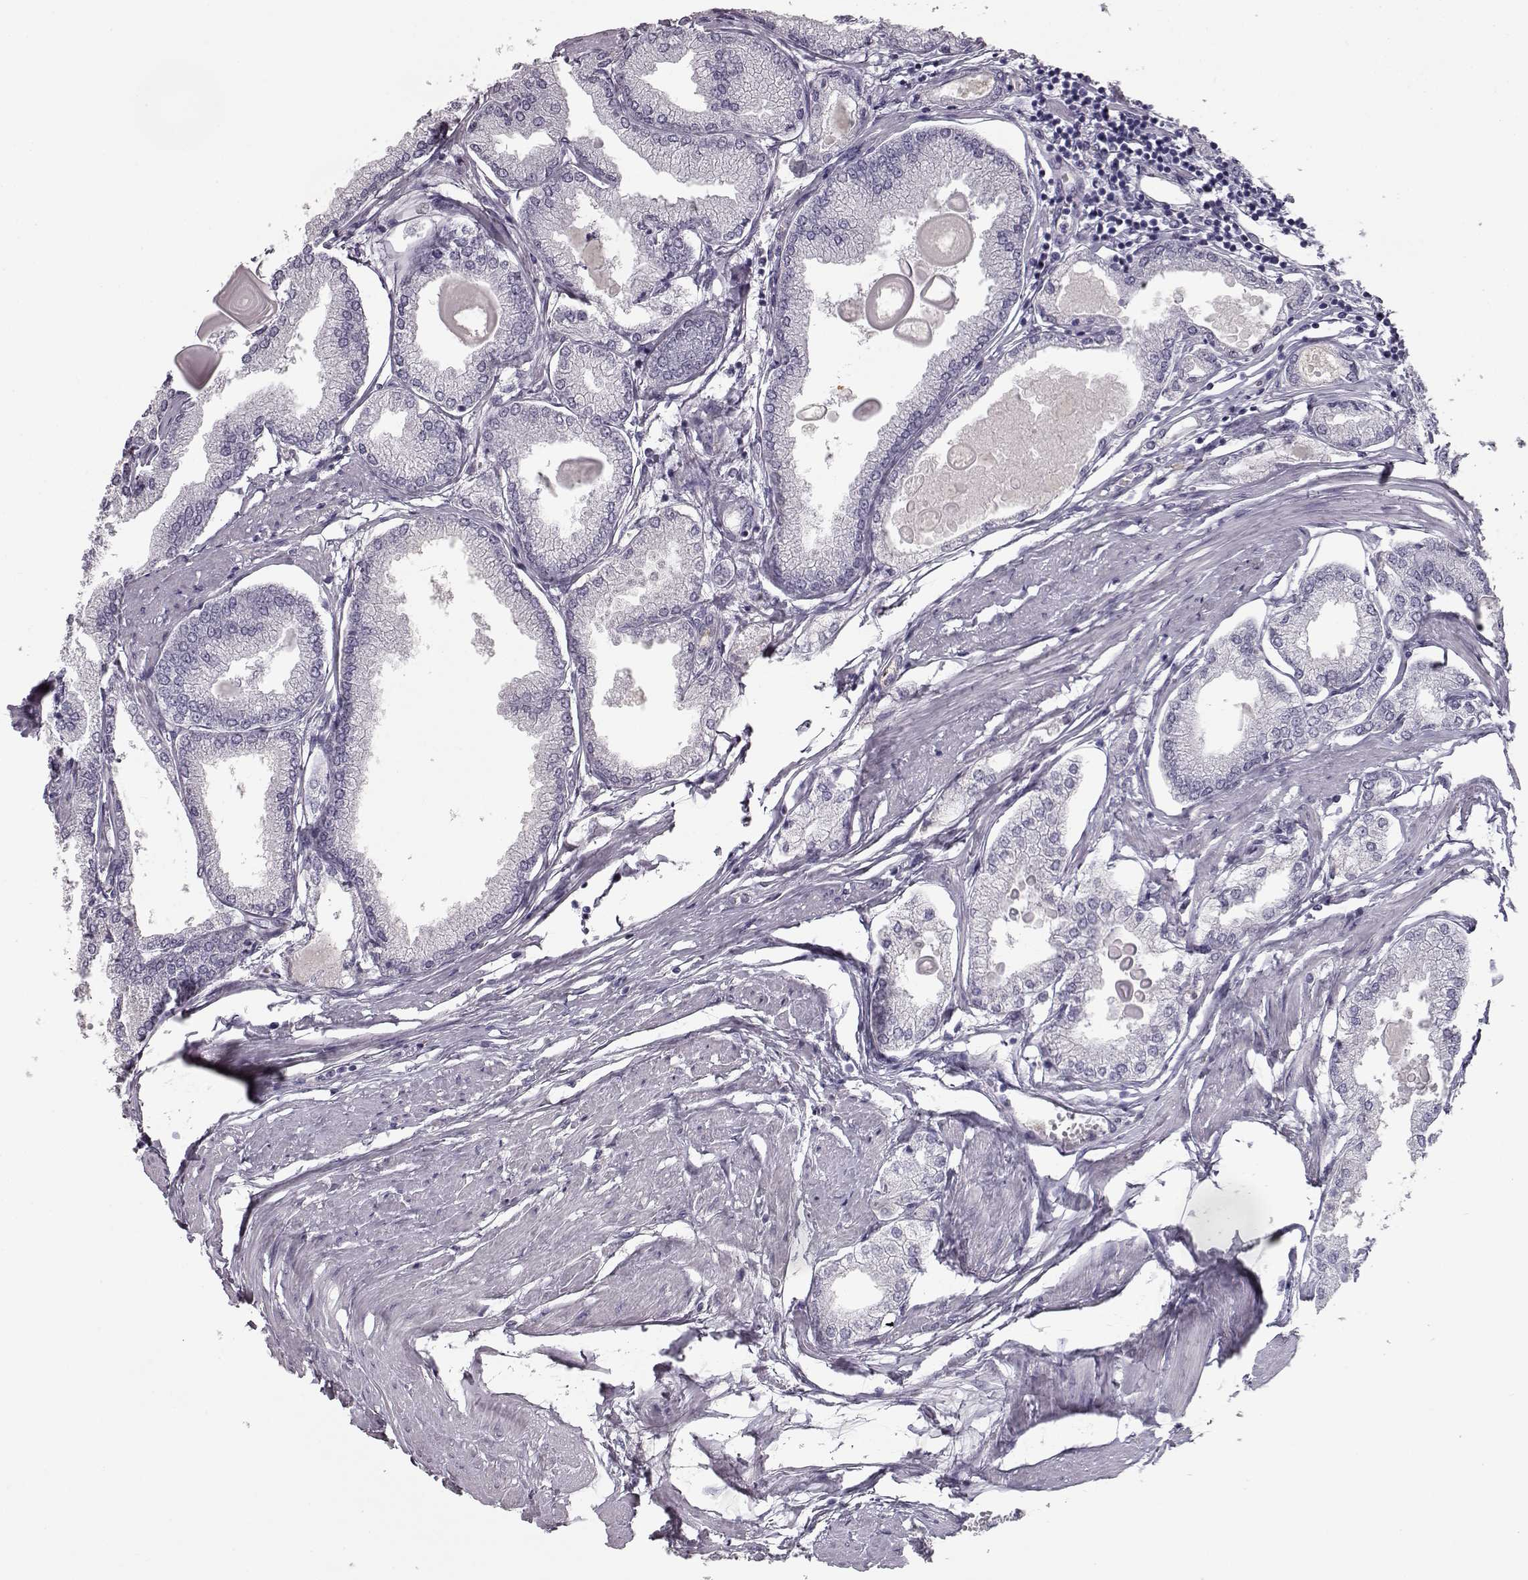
{"staining": {"intensity": "negative", "quantity": "none", "location": "none"}, "tissue": "prostate cancer", "cell_type": "Tumor cells", "image_type": "cancer", "snomed": [{"axis": "morphology", "description": "Adenocarcinoma, High grade"}, {"axis": "topography", "description": "Prostate"}], "caption": "Tumor cells are negative for protein expression in human high-grade adenocarcinoma (prostate).", "gene": "CCL19", "patient": {"sex": "male", "age": 68}}